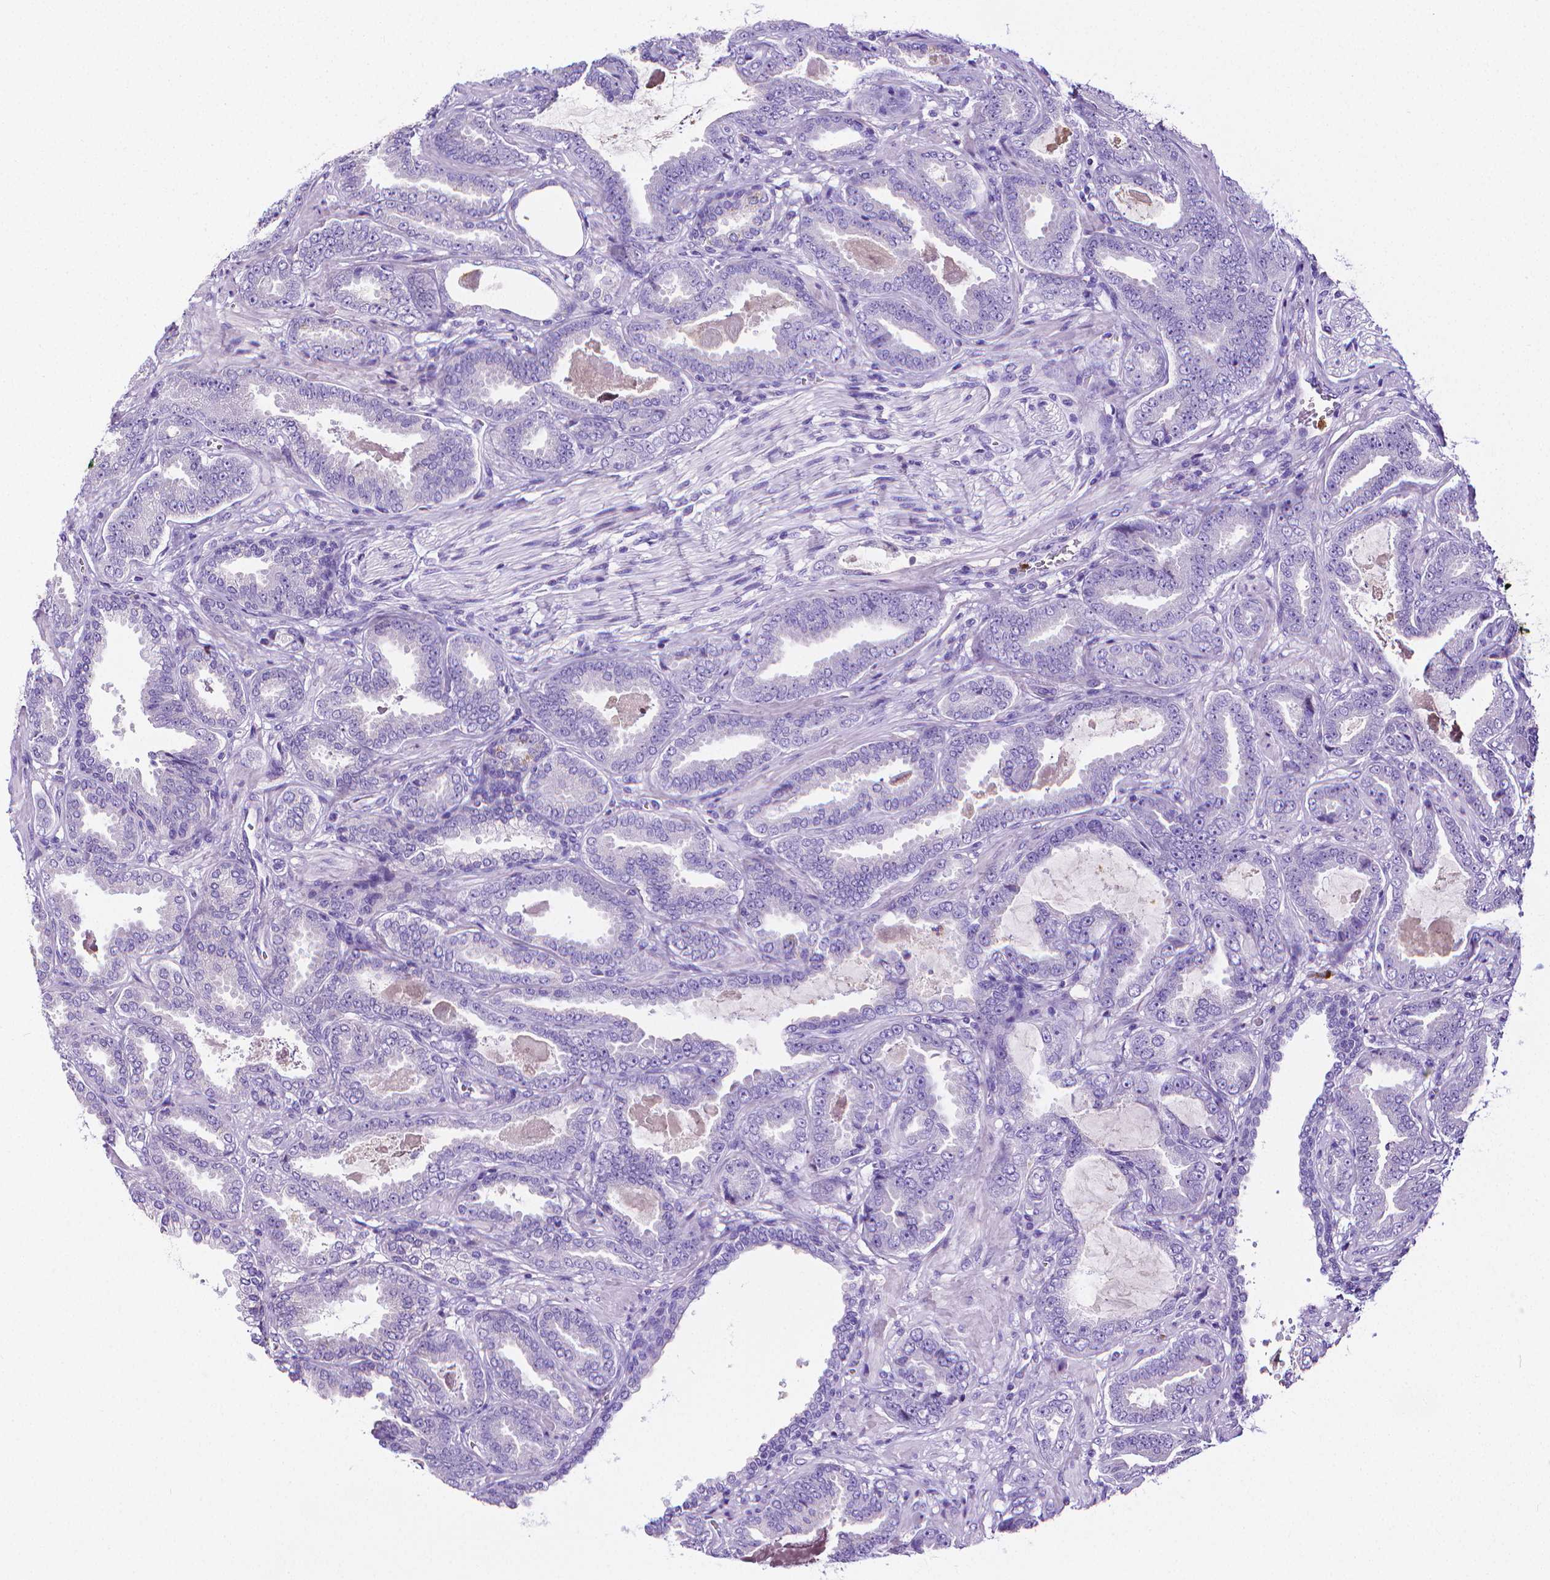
{"staining": {"intensity": "negative", "quantity": "none", "location": "none"}, "tissue": "prostate cancer", "cell_type": "Tumor cells", "image_type": "cancer", "snomed": [{"axis": "morphology", "description": "Adenocarcinoma, NOS"}, {"axis": "topography", "description": "Prostate"}], "caption": "The immunohistochemistry (IHC) micrograph has no significant staining in tumor cells of prostate cancer (adenocarcinoma) tissue.", "gene": "MMP9", "patient": {"sex": "male", "age": 64}}